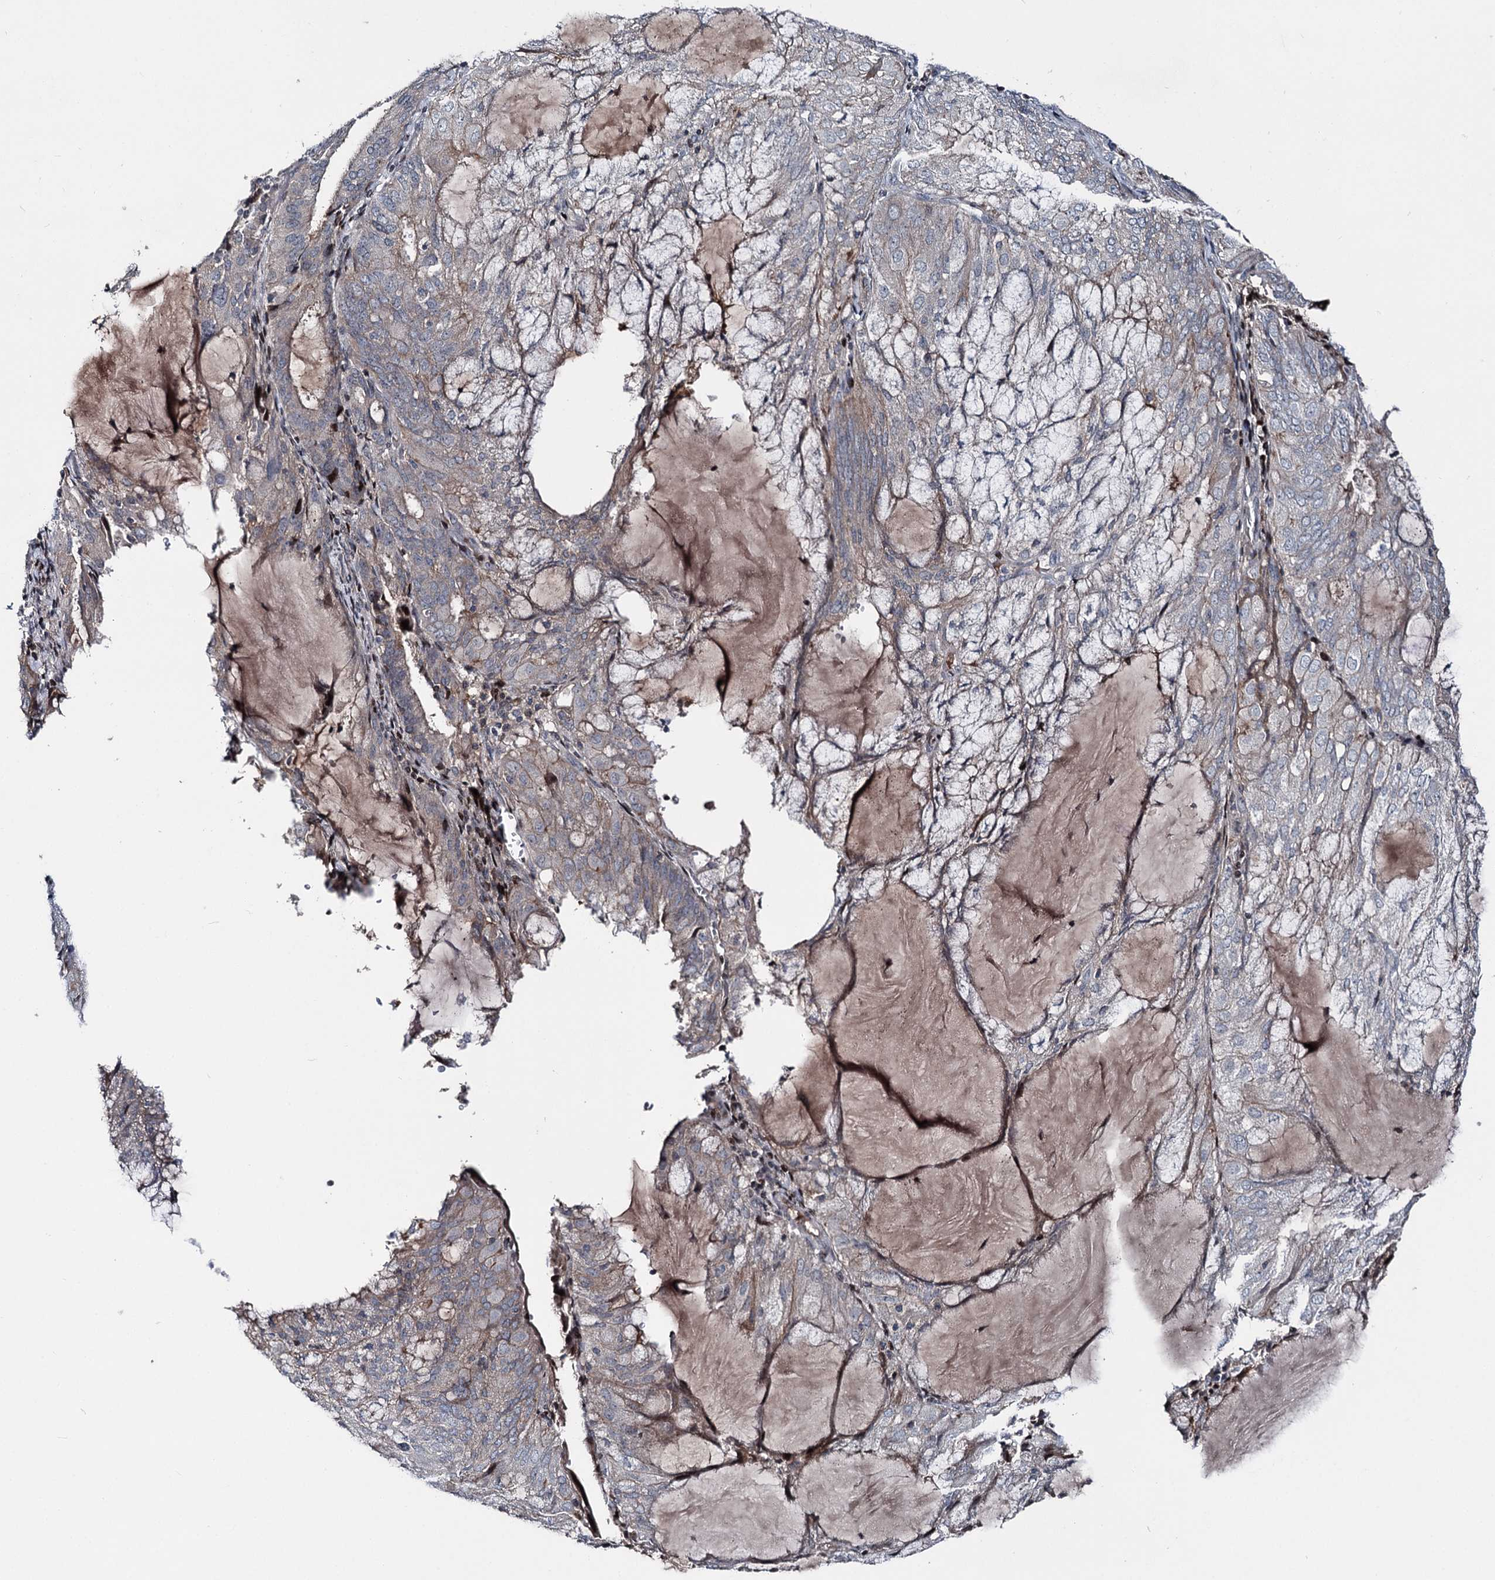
{"staining": {"intensity": "negative", "quantity": "none", "location": "none"}, "tissue": "endometrial cancer", "cell_type": "Tumor cells", "image_type": "cancer", "snomed": [{"axis": "morphology", "description": "Adenocarcinoma, NOS"}, {"axis": "topography", "description": "Endometrium"}], "caption": "Tumor cells are negative for protein expression in human endometrial cancer. Nuclei are stained in blue.", "gene": "ITFG2", "patient": {"sex": "female", "age": 81}}